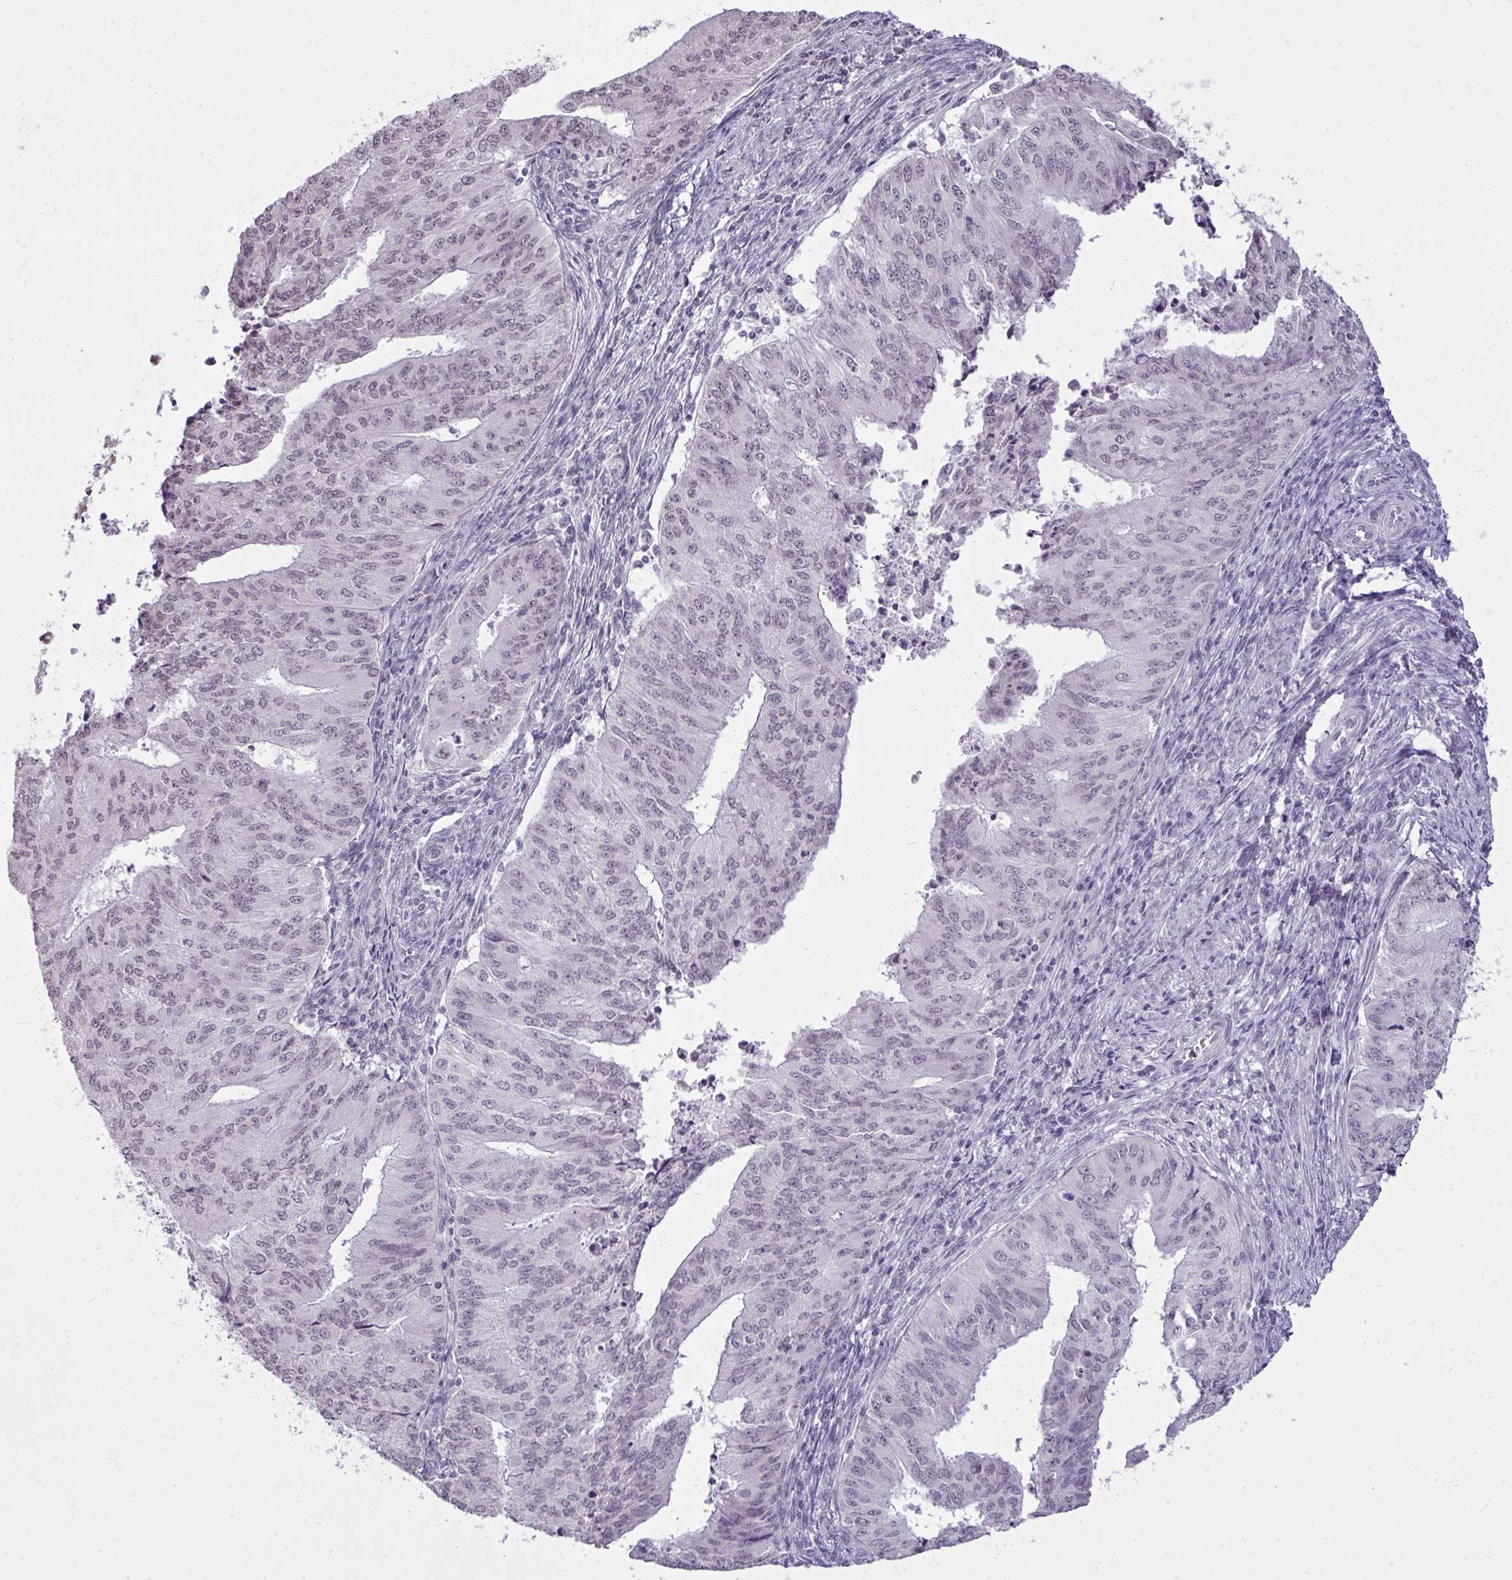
{"staining": {"intensity": "negative", "quantity": "none", "location": "none"}, "tissue": "endometrial cancer", "cell_type": "Tumor cells", "image_type": "cancer", "snomed": [{"axis": "morphology", "description": "Adenocarcinoma, NOS"}, {"axis": "topography", "description": "Endometrium"}], "caption": "Immunohistochemistry of human adenocarcinoma (endometrial) exhibits no expression in tumor cells.", "gene": "NPPA", "patient": {"sex": "female", "age": 50}}